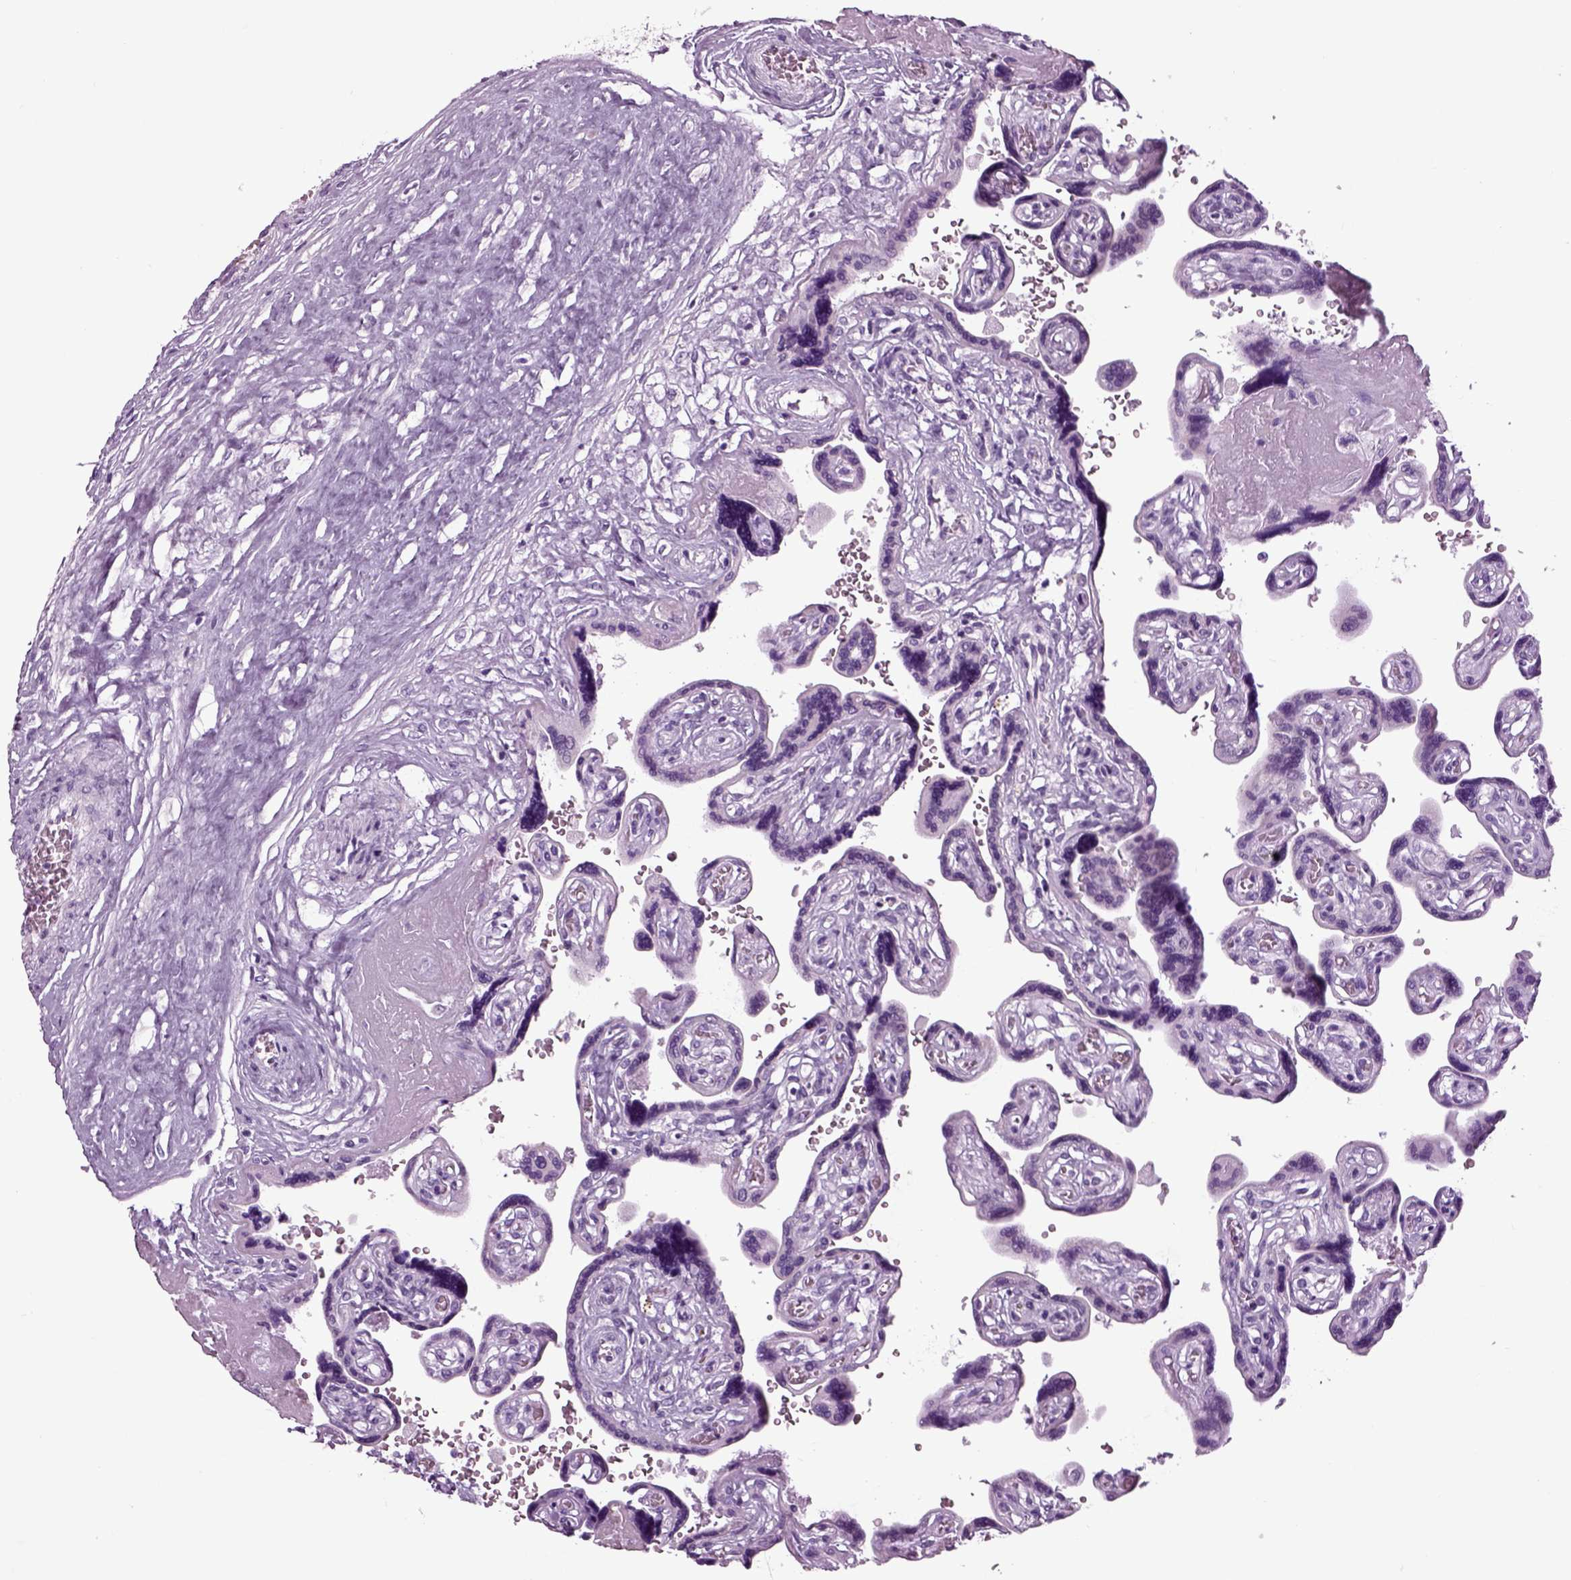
{"staining": {"intensity": "negative", "quantity": "none", "location": "none"}, "tissue": "placenta", "cell_type": "Decidual cells", "image_type": "normal", "snomed": [{"axis": "morphology", "description": "Normal tissue, NOS"}, {"axis": "topography", "description": "Placenta"}], "caption": "Immunohistochemical staining of unremarkable placenta reveals no significant staining in decidual cells.", "gene": "ARHGAP11A", "patient": {"sex": "female", "age": 32}}